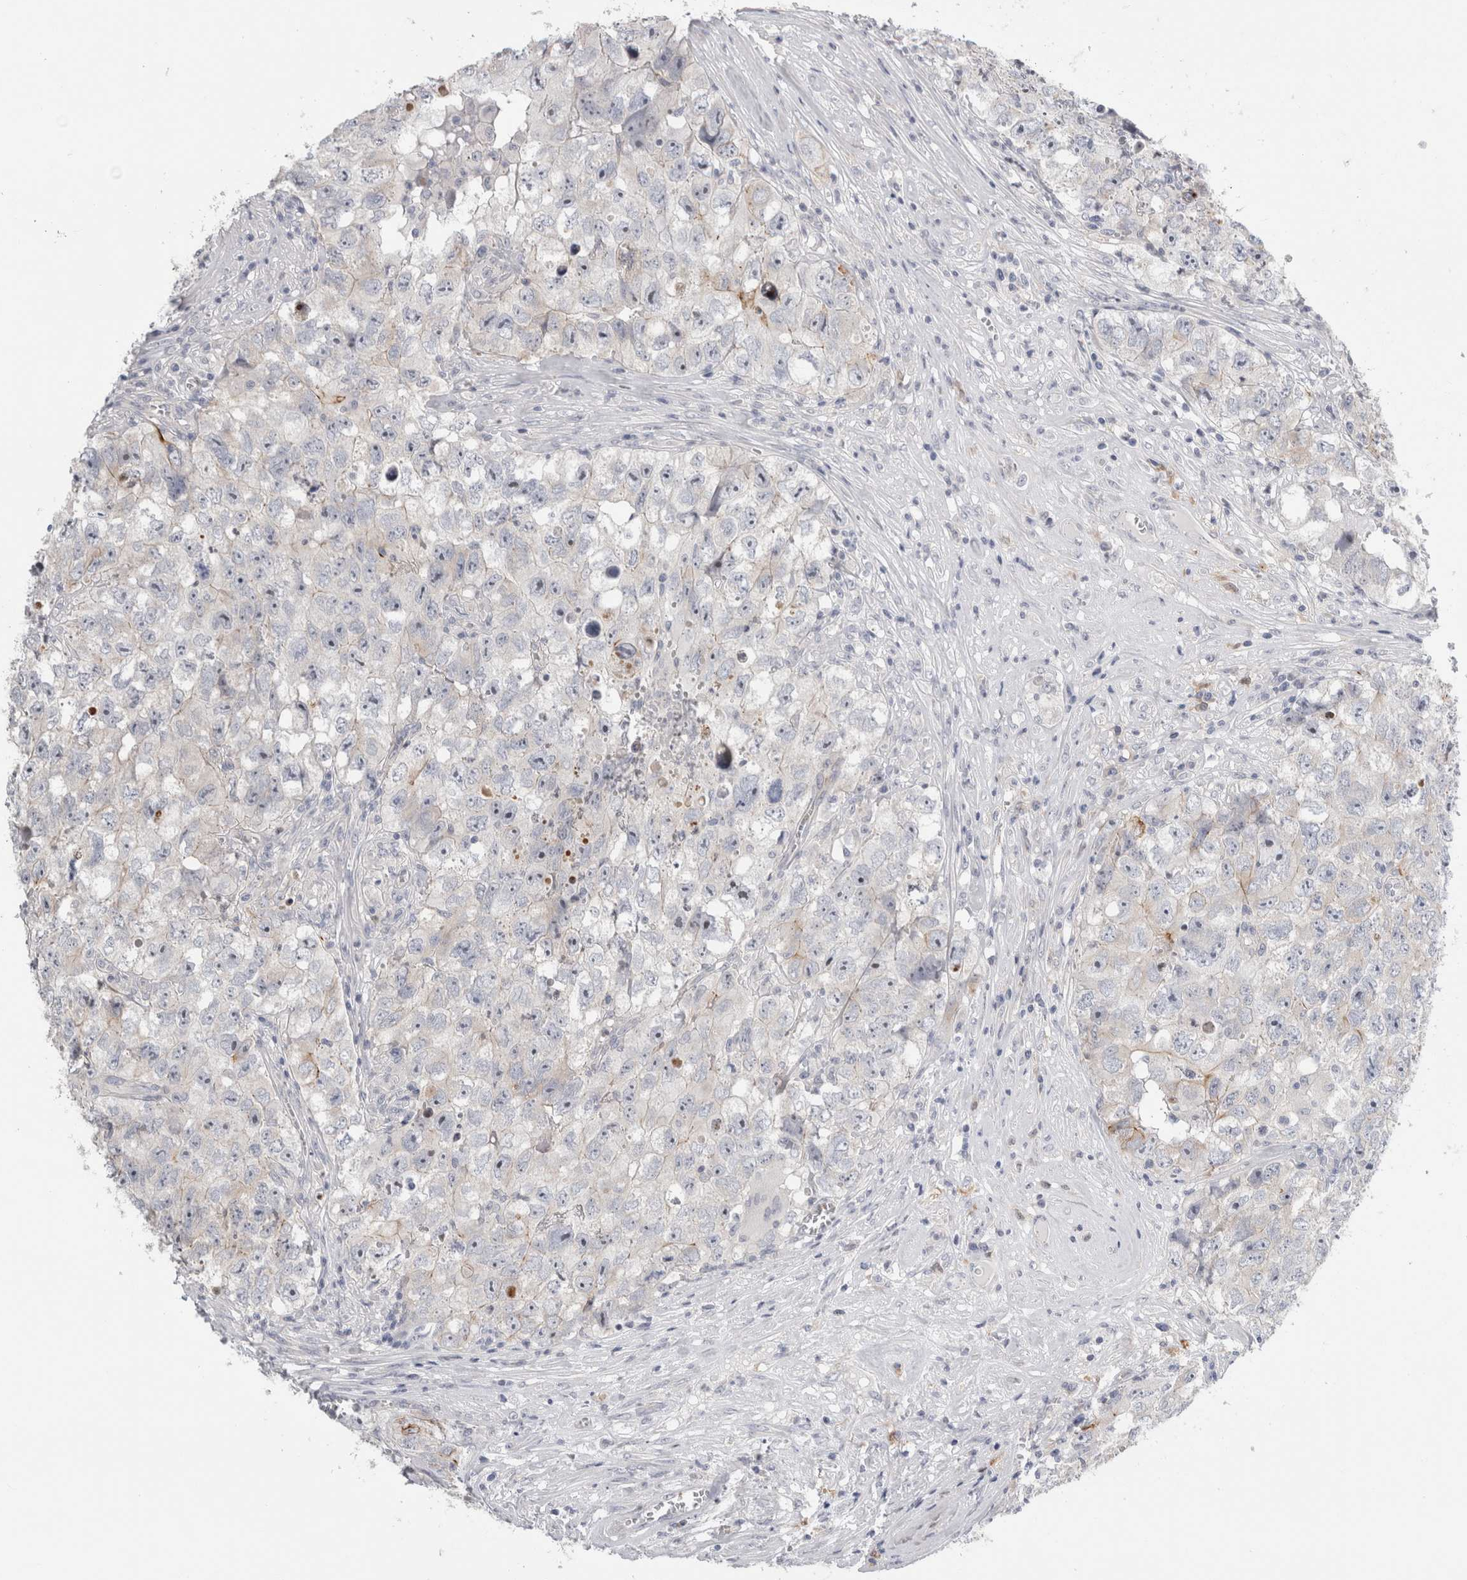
{"staining": {"intensity": "negative", "quantity": "none", "location": "none"}, "tissue": "testis cancer", "cell_type": "Tumor cells", "image_type": "cancer", "snomed": [{"axis": "morphology", "description": "Seminoma, NOS"}, {"axis": "morphology", "description": "Carcinoma, Embryonal, NOS"}, {"axis": "topography", "description": "Testis"}], "caption": "This is a micrograph of IHC staining of seminoma (testis), which shows no positivity in tumor cells.", "gene": "SLC20A2", "patient": {"sex": "male", "age": 43}}